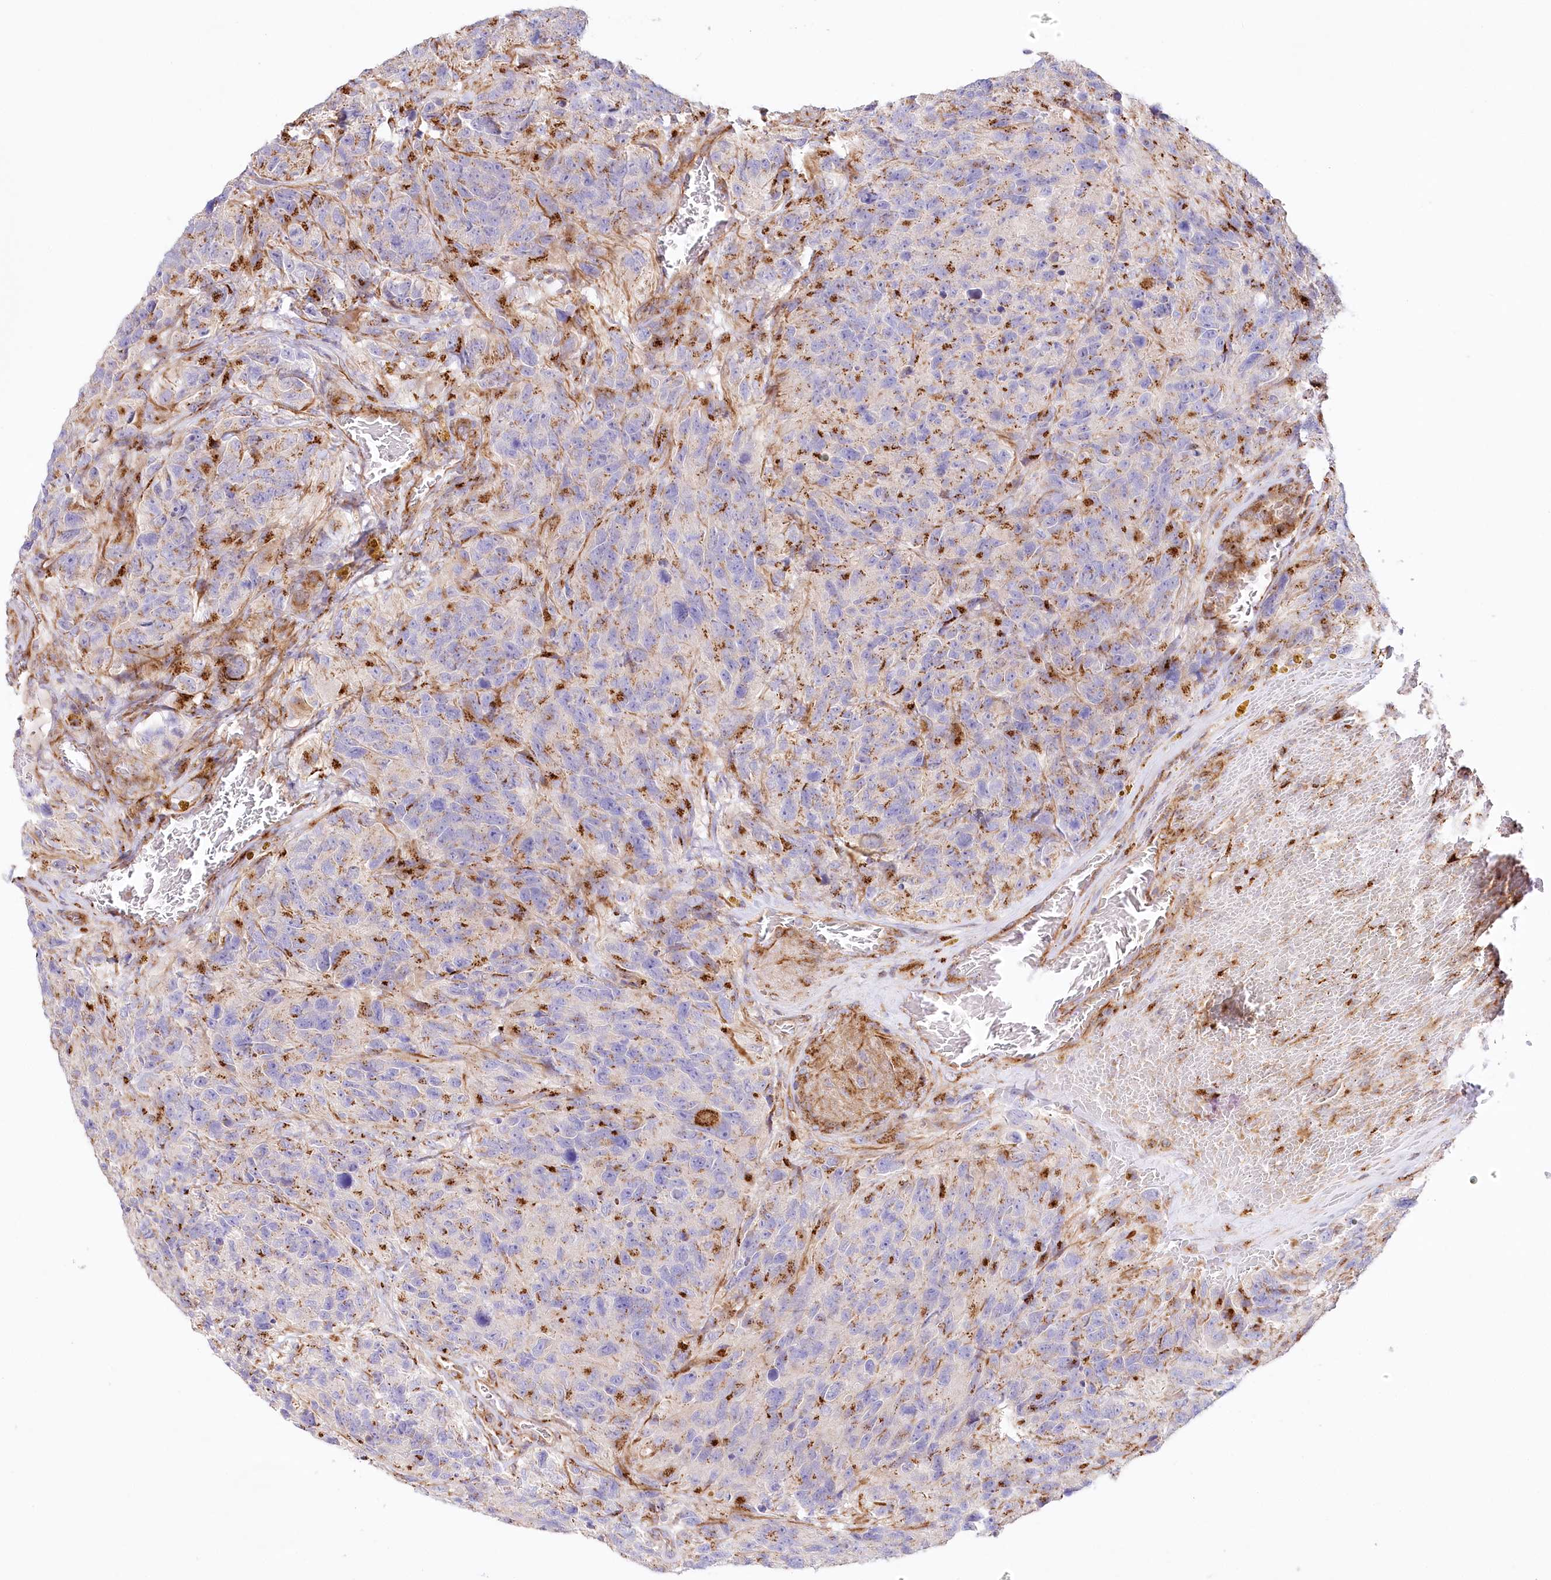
{"staining": {"intensity": "moderate", "quantity": "25%-75%", "location": "cytoplasmic/membranous"}, "tissue": "glioma", "cell_type": "Tumor cells", "image_type": "cancer", "snomed": [{"axis": "morphology", "description": "Glioma, malignant, High grade"}, {"axis": "topography", "description": "Brain"}], "caption": "The photomicrograph displays immunohistochemical staining of malignant glioma (high-grade). There is moderate cytoplasmic/membranous positivity is identified in approximately 25%-75% of tumor cells.", "gene": "ABRAXAS2", "patient": {"sex": "male", "age": 69}}